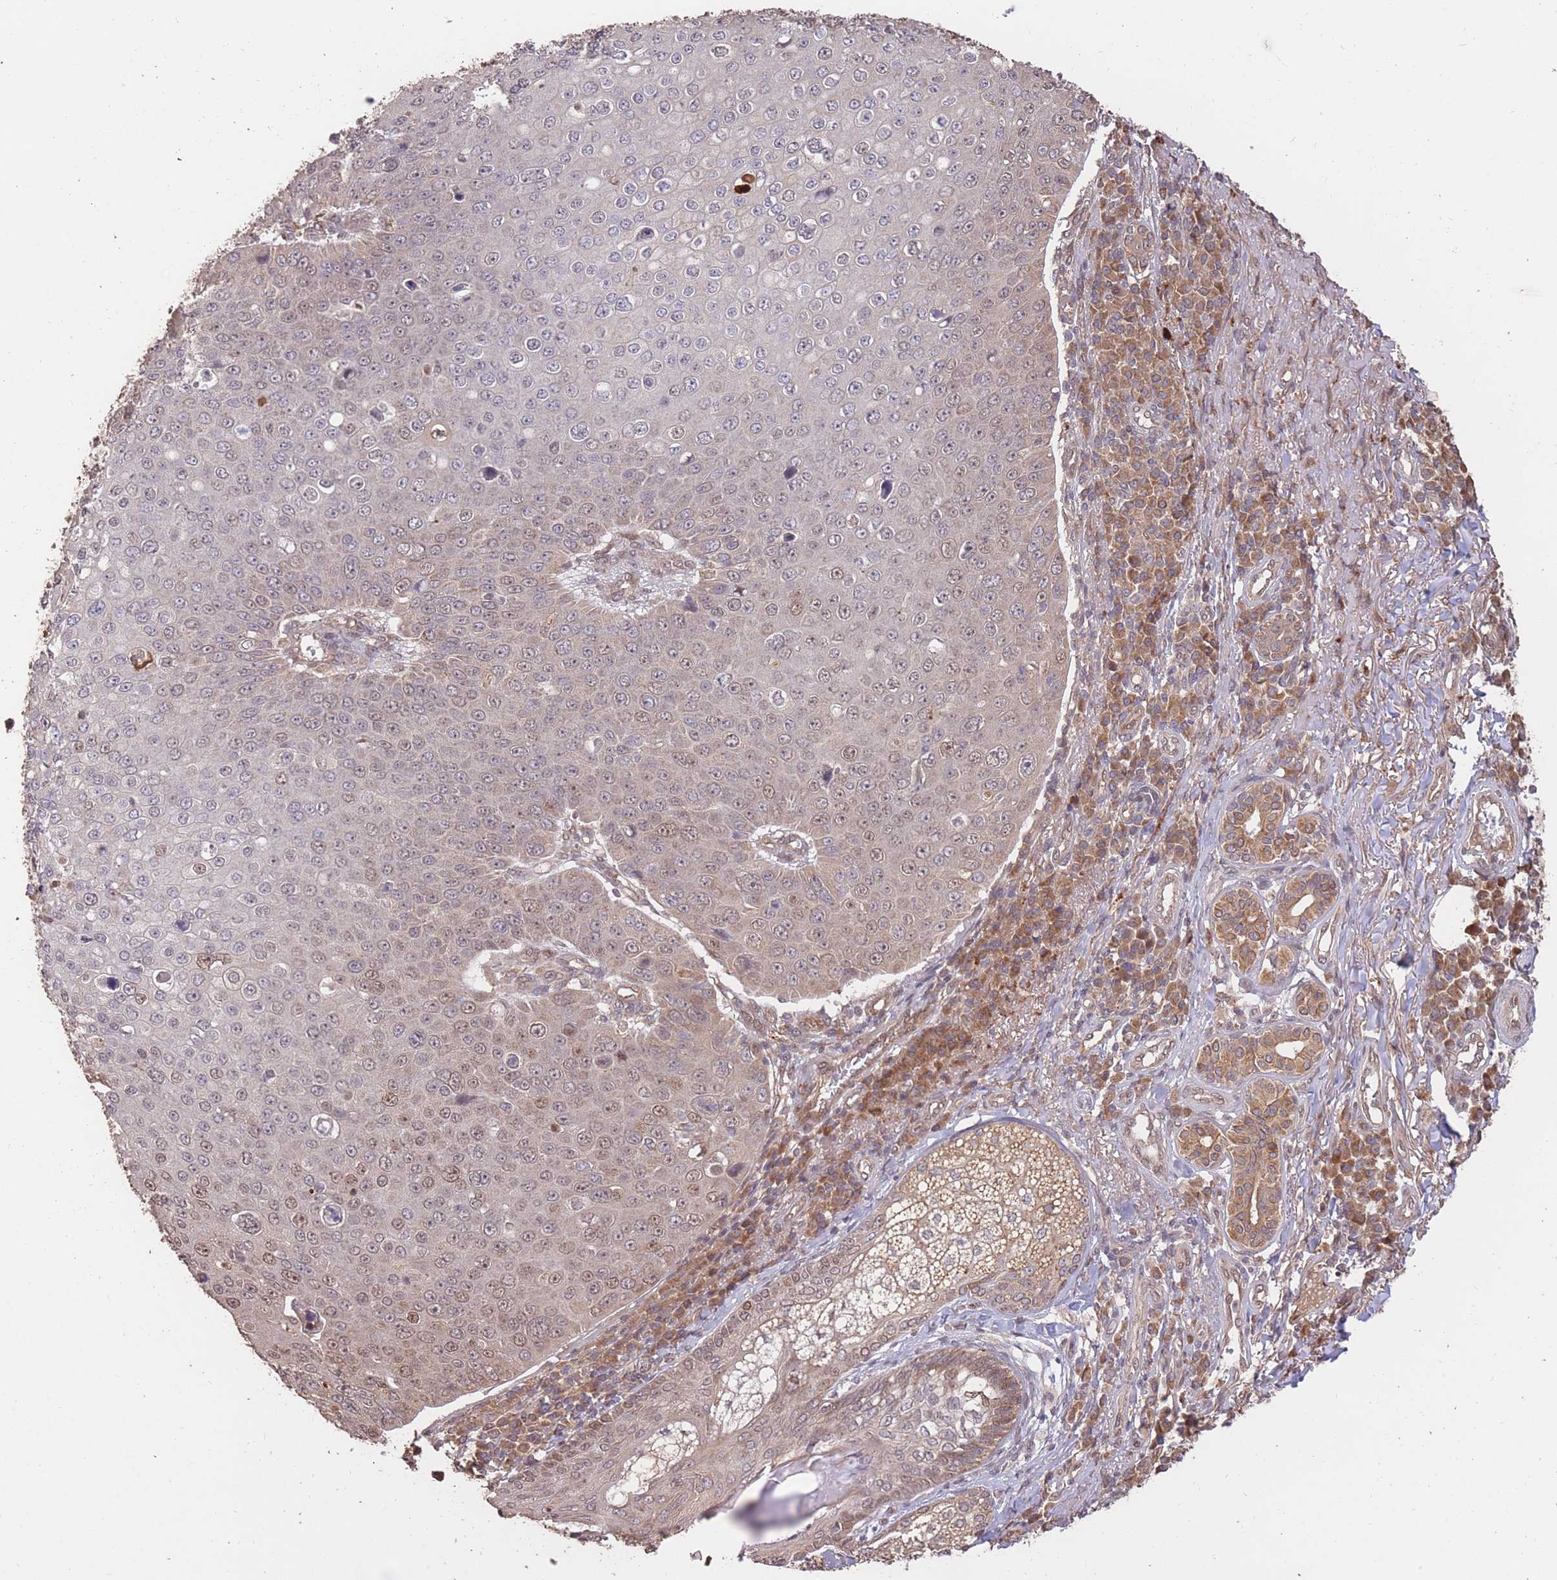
{"staining": {"intensity": "moderate", "quantity": "<25%", "location": "nuclear"}, "tissue": "skin cancer", "cell_type": "Tumor cells", "image_type": "cancer", "snomed": [{"axis": "morphology", "description": "Squamous cell carcinoma, NOS"}, {"axis": "topography", "description": "Skin"}], "caption": "DAB immunohistochemical staining of human skin cancer (squamous cell carcinoma) reveals moderate nuclear protein staining in approximately <25% of tumor cells.", "gene": "RGS14", "patient": {"sex": "male", "age": 71}}